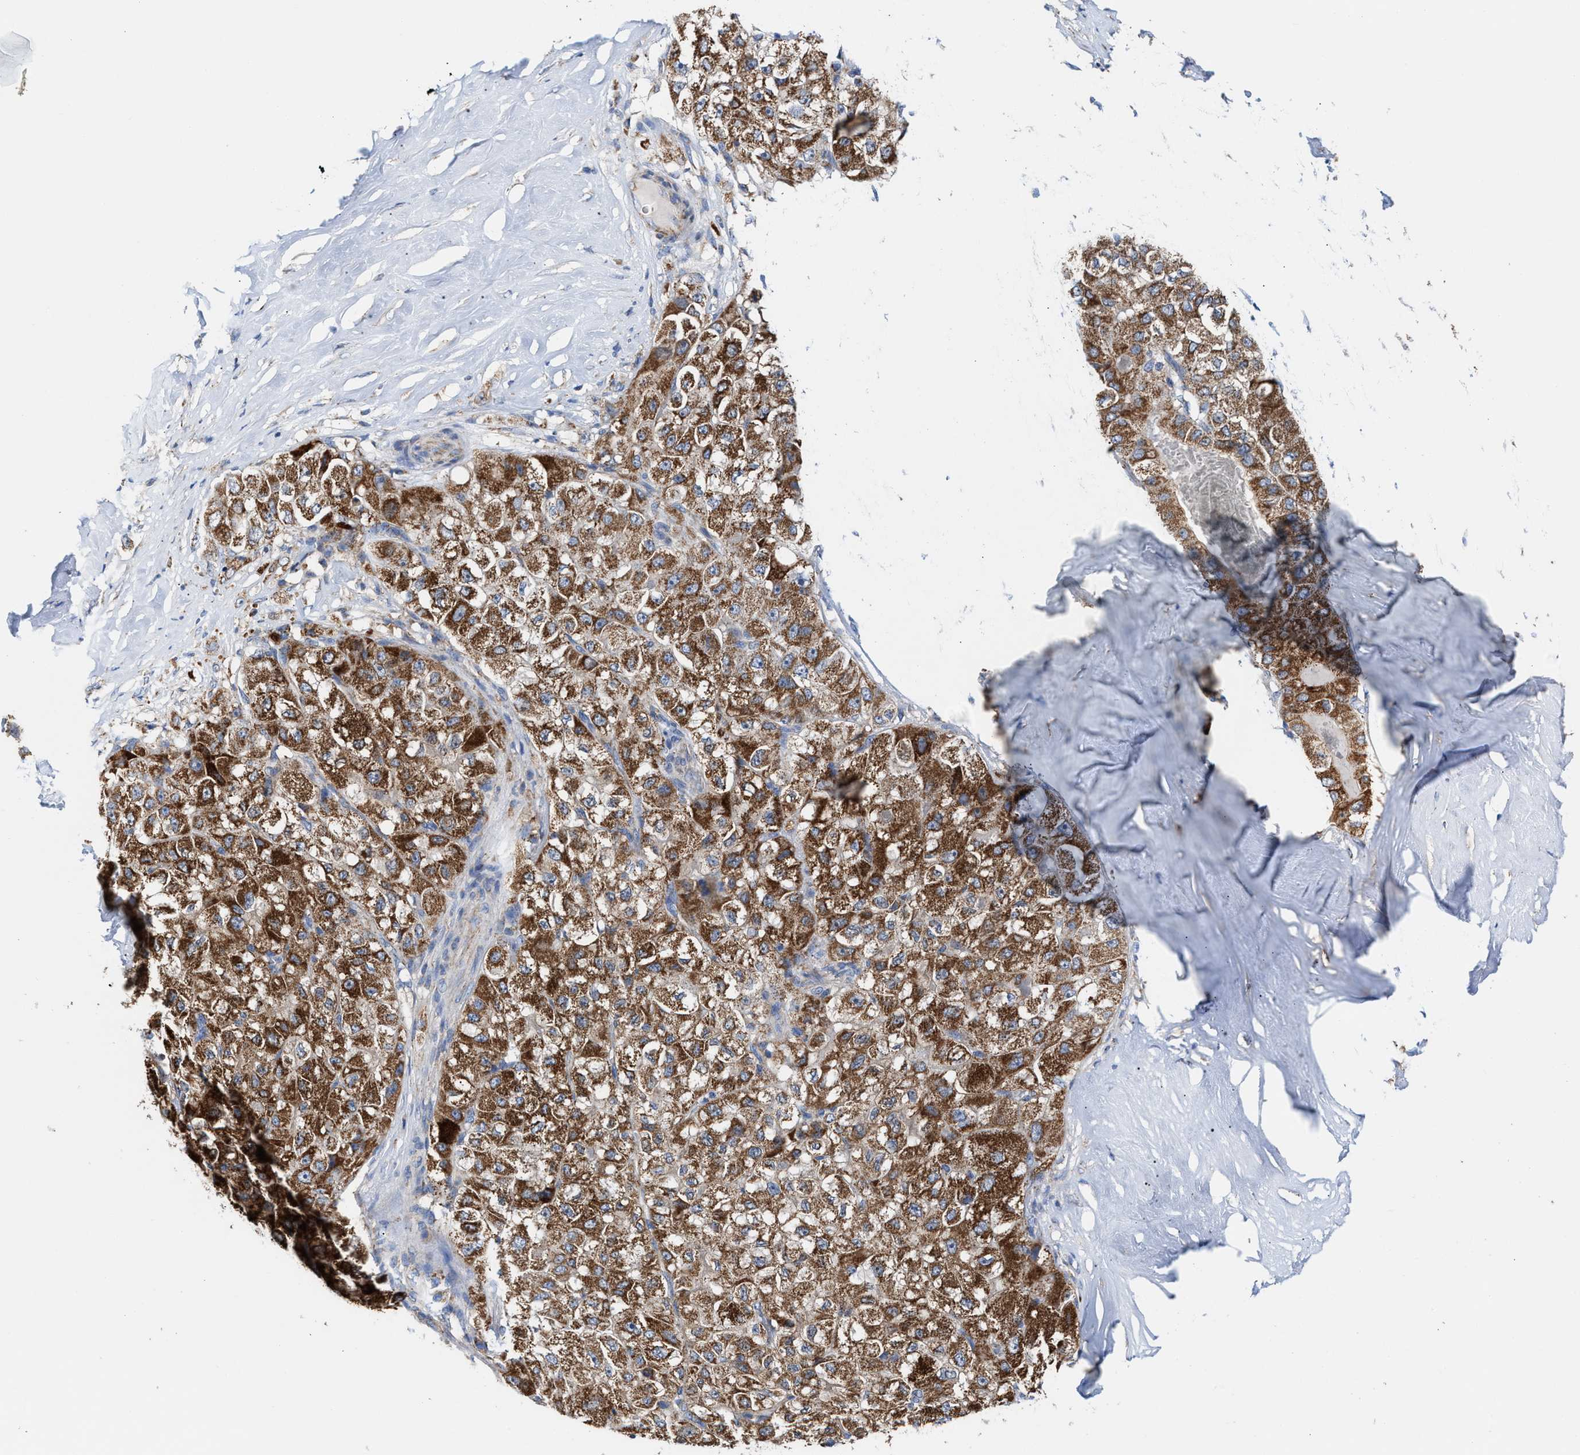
{"staining": {"intensity": "strong", "quantity": ">75%", "location": "cytoplasmic/membranous"}, "tissue": "liver cancer", "cell_type": "Tumor cells", "image_type": "cancer", "snomed": [{"axis": "morphology", "description": "Carcinoma, Hepatocellular, NOS"}, {"axis": "topography", "description": "Liver"}], "caption": "A brown stain shows strong cytoplasmic/membranous expression of a protein in human liver cancer (hepatocellular carcinoma) tumor cells.", "gene": "MECR", "patient": {"sex": "male", "age": 80}}